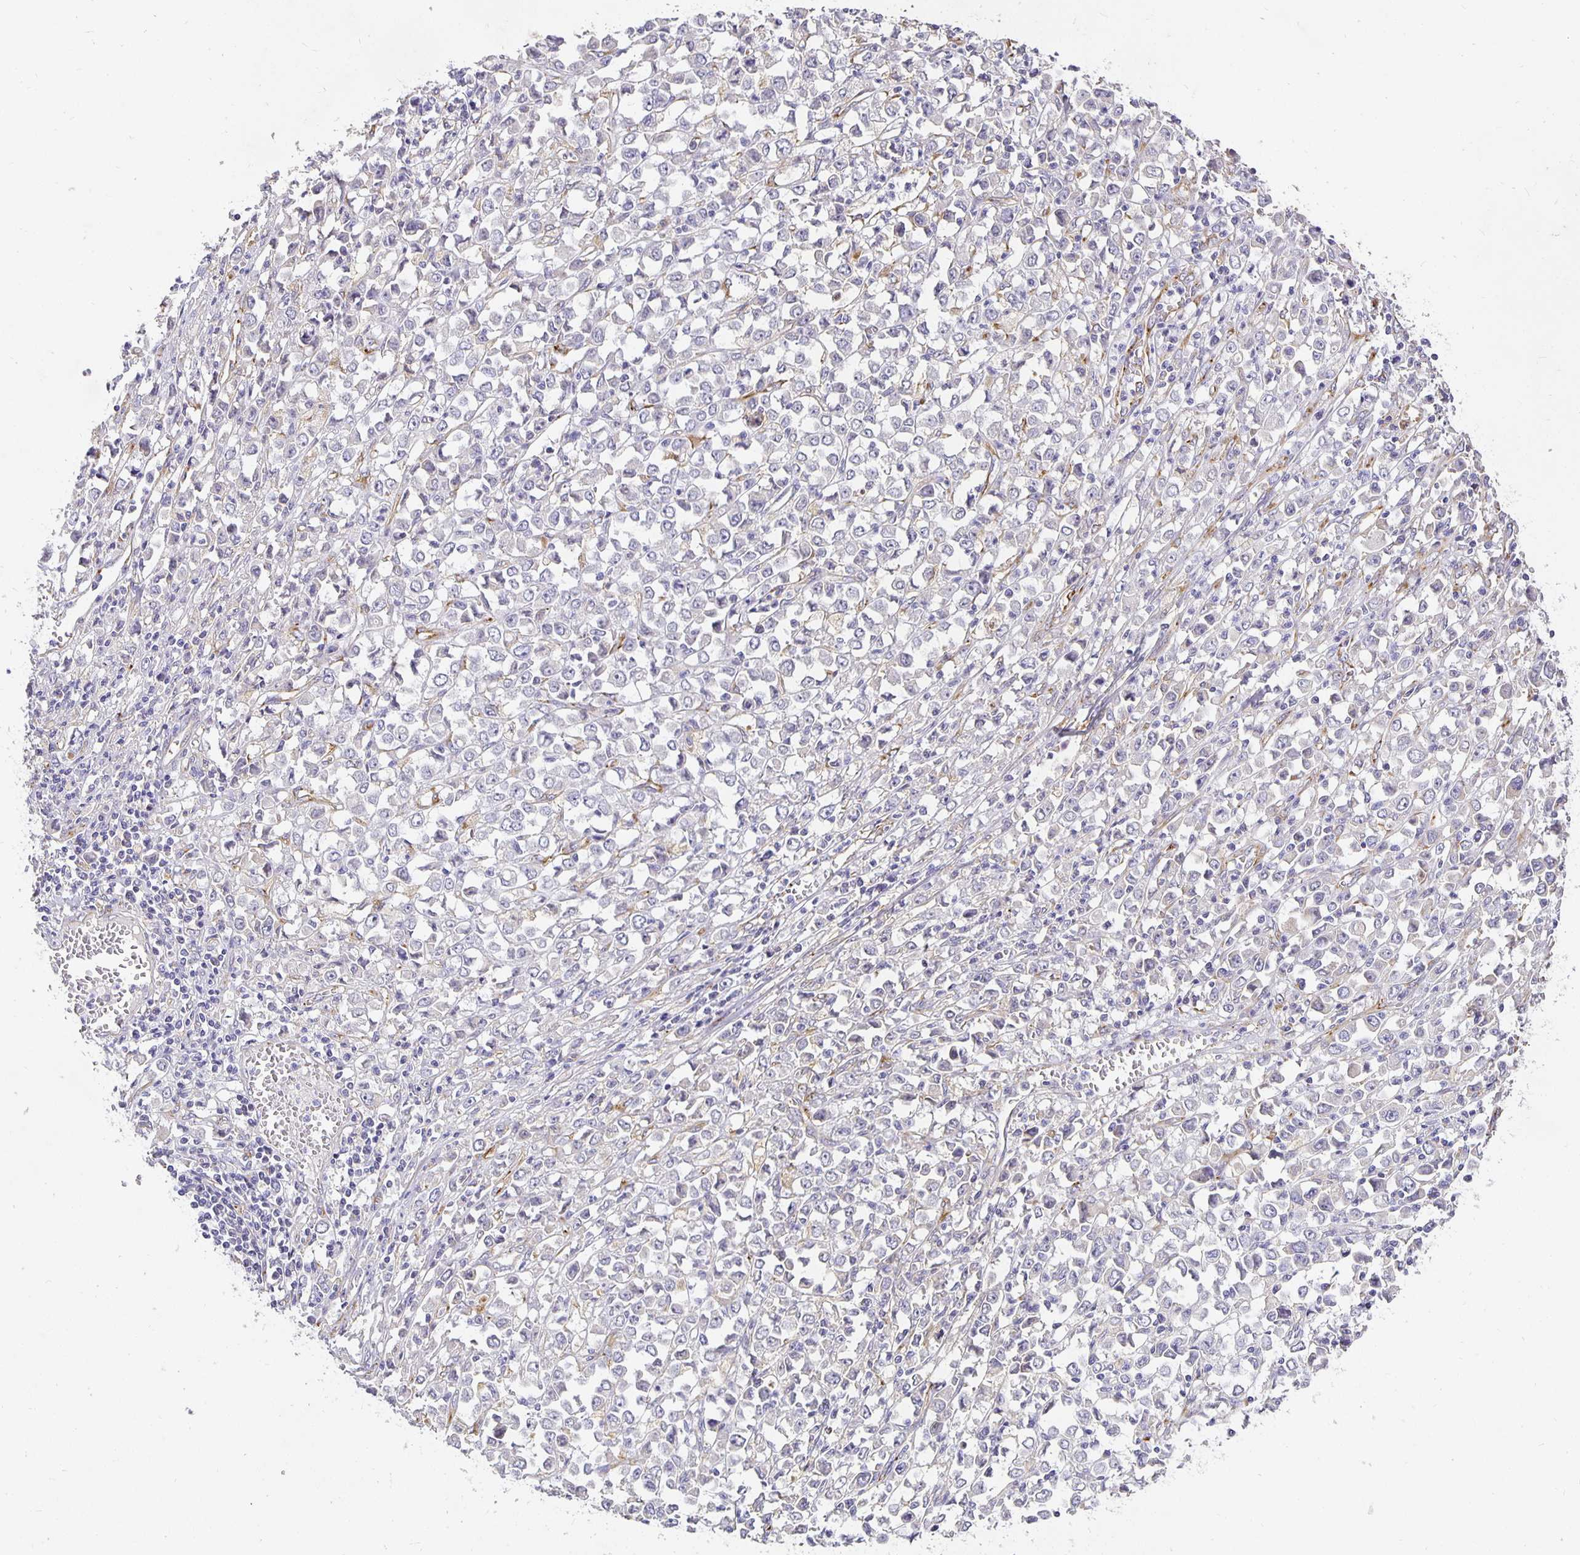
{"staining": {"intensity": "negative", "quantity": "none", "location": "none"}, "tissue": "stomach cancer", "cell_type": "Tumor cells", "image_type": "cancer", "snomed": [{"axis": "morphology", "description": "Adenocarcinoma, NOS"}, {"axis": "topography", "description": "Stomach, upper"}], "caption": "The micrograph displays no significant staining in tumor cells of stomach adenocarcinoma.", "gene": "PLOD1", "patient": {"sex": "male", "age": 70}}